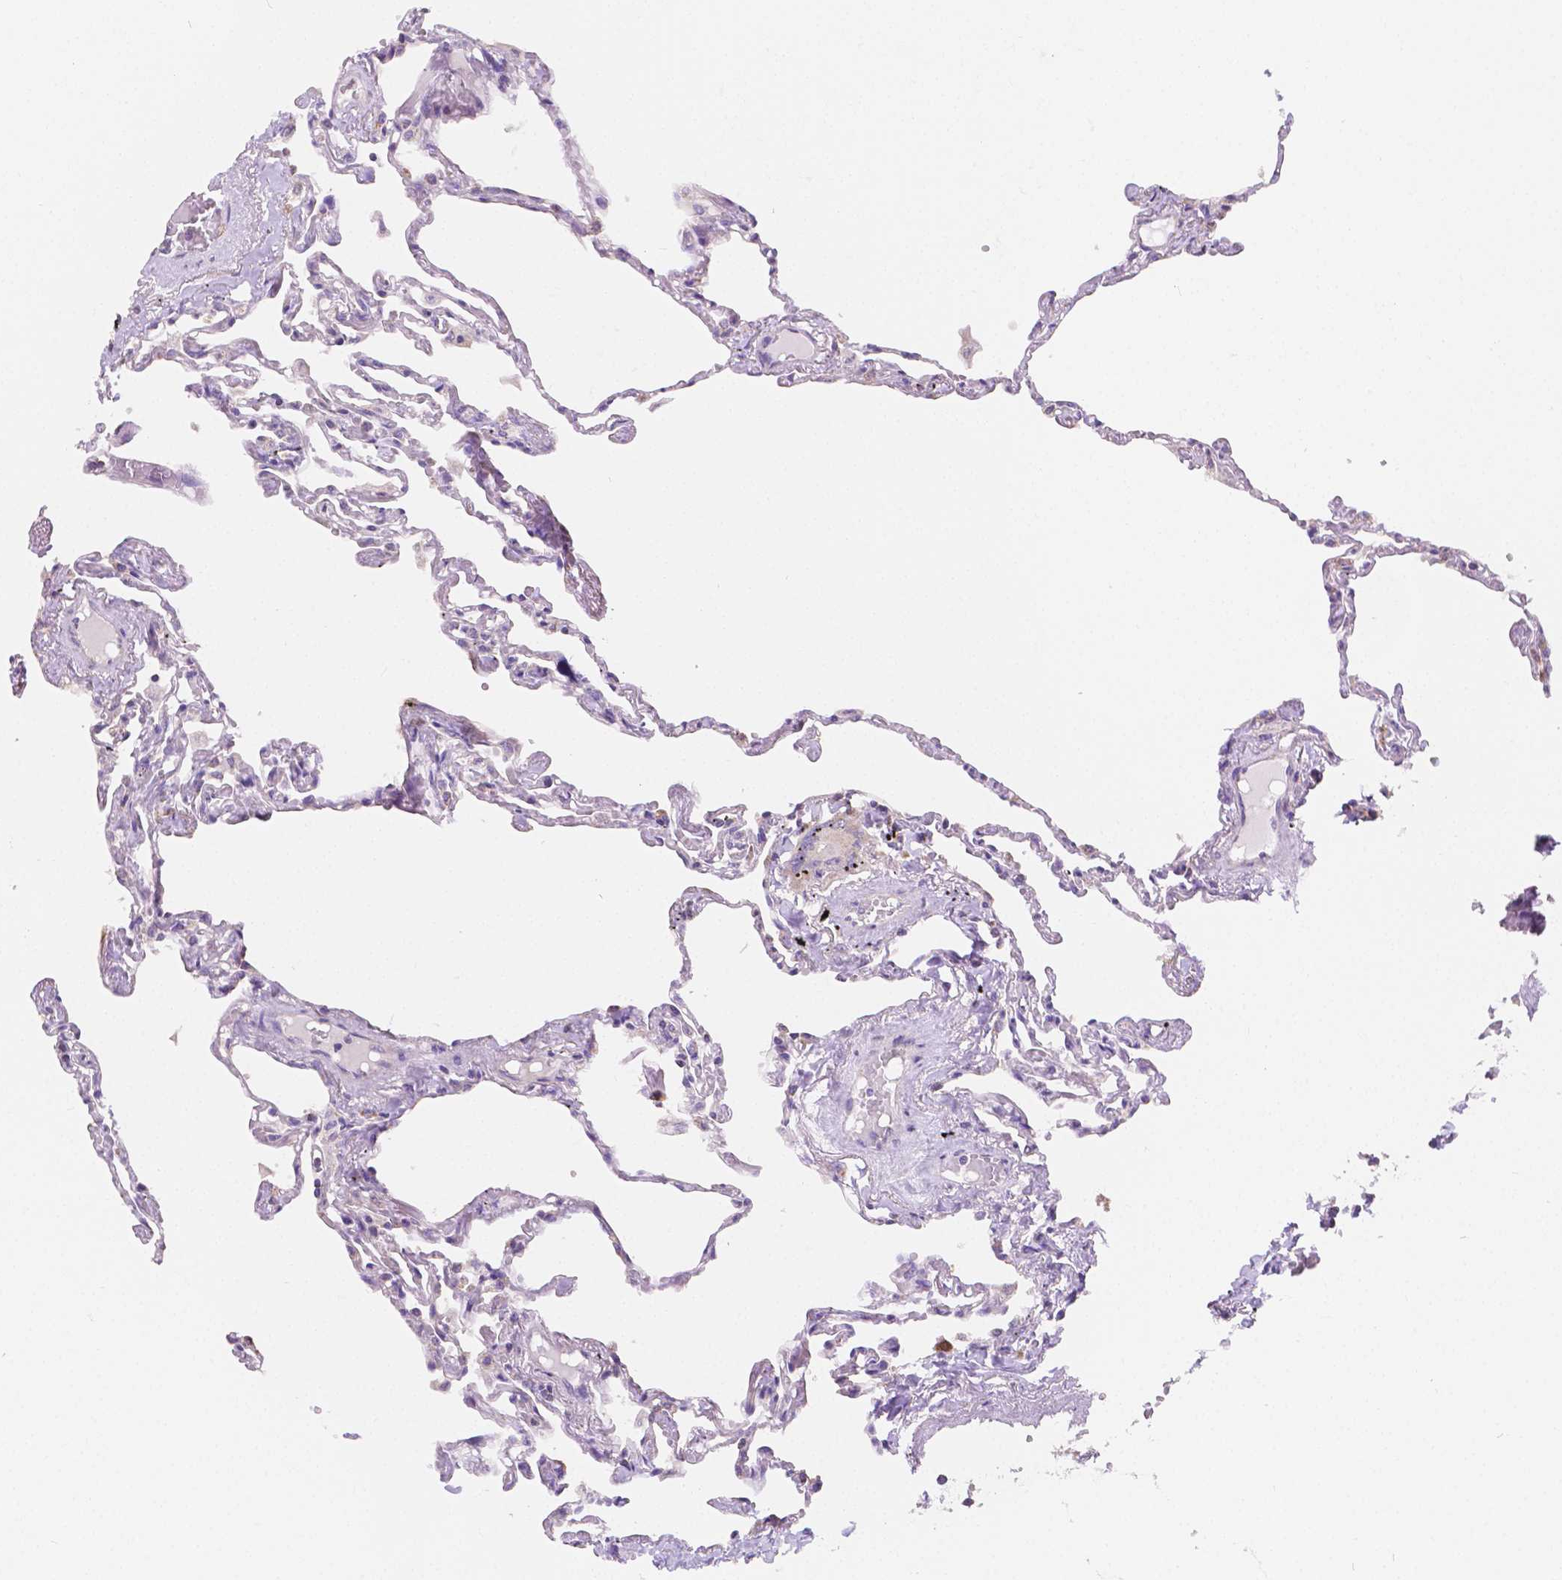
{"staining": {"intensity": "negative", "quantity": "none", "location": "none"}, "tissue": "lung", "cell_type": "Alveolar cells", "image_type": "normal", "snomed": [{"axis": "morphology", "description": "Normal tissue, NOS"}, {"axis": "topography", "description": "Lung"}], "caption": "Protein analysis of unremarkable lung displays no significant staining in alveolar cells.", "gene": "TMEM130", "patient": {"sex": "female", "age": 67}}